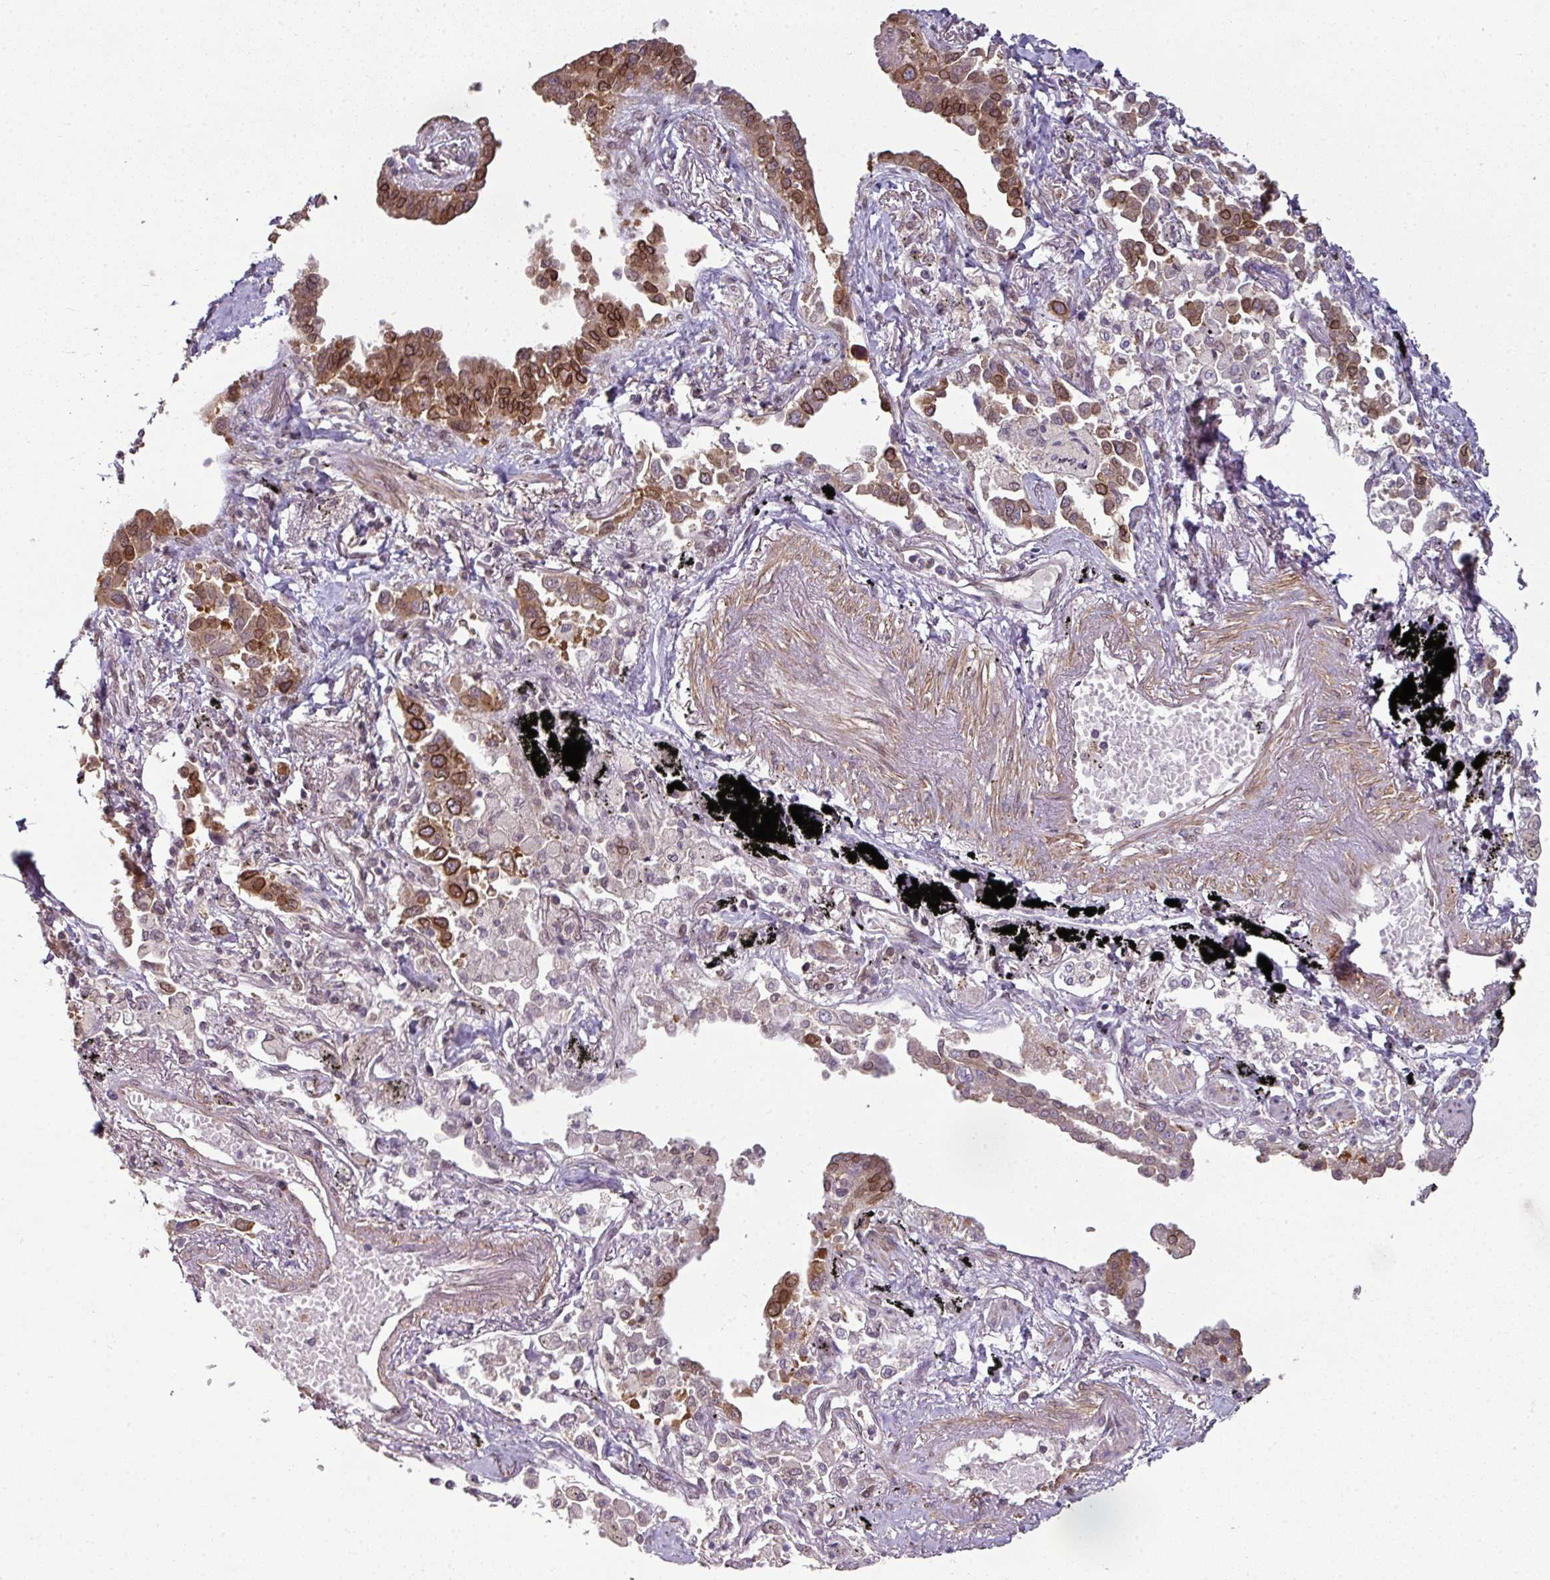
{"staining": {"intensity": "strong", "quantity": ">75%", "location": "cytoplasmic/membranous,nuclear"}, "tissue": "lung cancer", "cell_type": "Tumor cells", "image_type": "cancer", "snomed": [{"axis": "morphology", "description": "Adenocarcinoma, NOS"}, {"axis": "topography", "description": "Lung"}], "caption": "Lung cancer (adenocarcinoma) stained with a protein marker demonstrates strong staining in tumor cells.", "gene": "RANGAP1", "patient": {"sex": "male", "age": 67}}